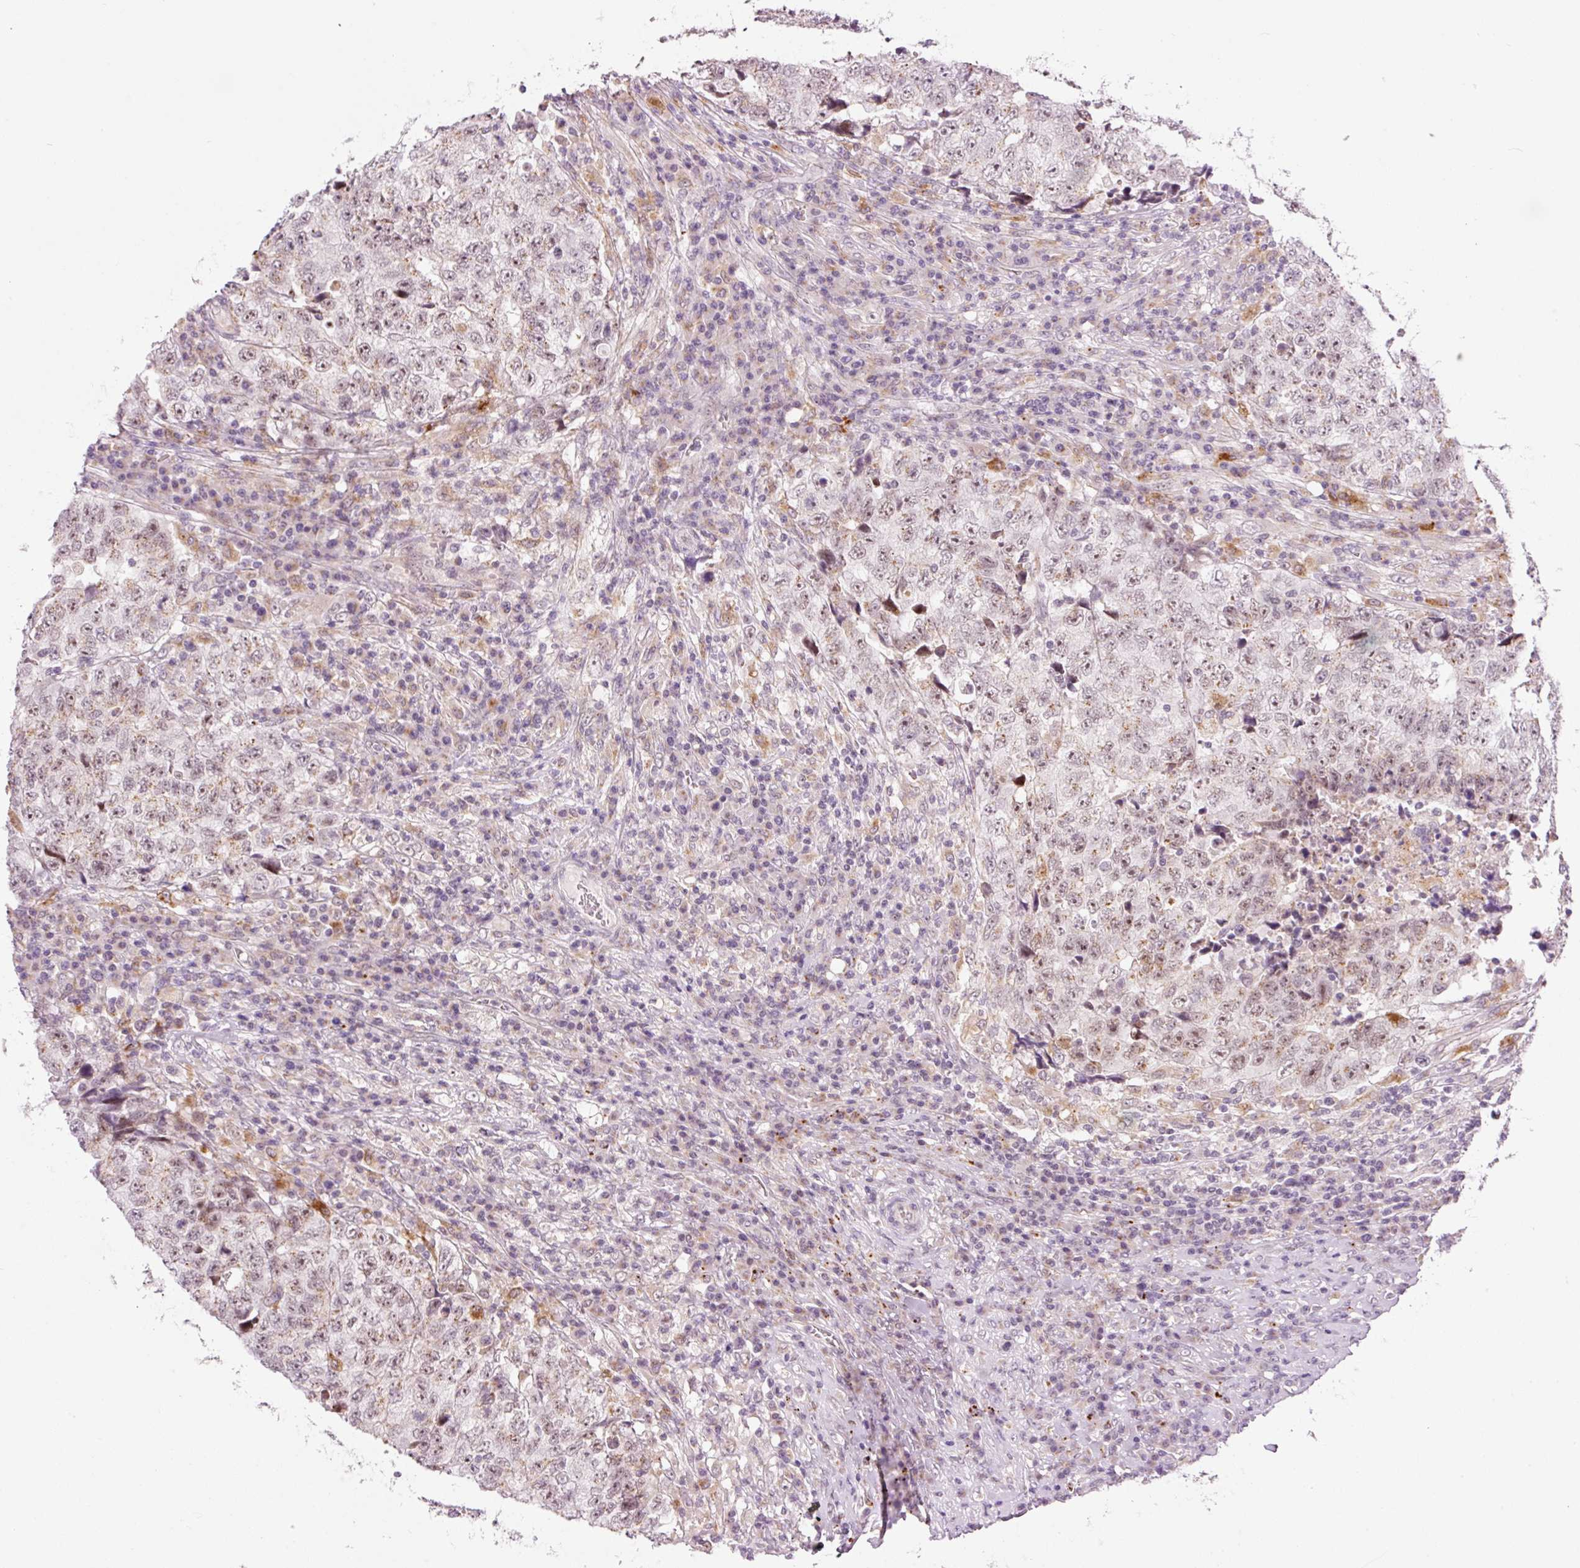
{"staining": {"intensity": "moderate", "quantity": "25%-75%", "location": "cytoplasmic/membranous,nuclear"}, "tissue": "testis cancer", "cell_type": "Tumor cells", "image_type": "cancer", "snomed": [{"axis": "morphology", "description": "Necrosis, NOS"}, {"axis": "morphology", "description": "Carcinoma, Embryonal, NOS"}, {"axis": "topography", "description": "Testis"}], "caption": "High-power microscopy captured an immunohistochemistry (IHC) photomicrograph of embryonal carcinoma (testis), revealing moderate cytoplasmic/membranous and nuclear expression in about 25%-75% of tumor cells.", "gene": "ZNF639", "patient": {"sex": "male", "age": 19}}